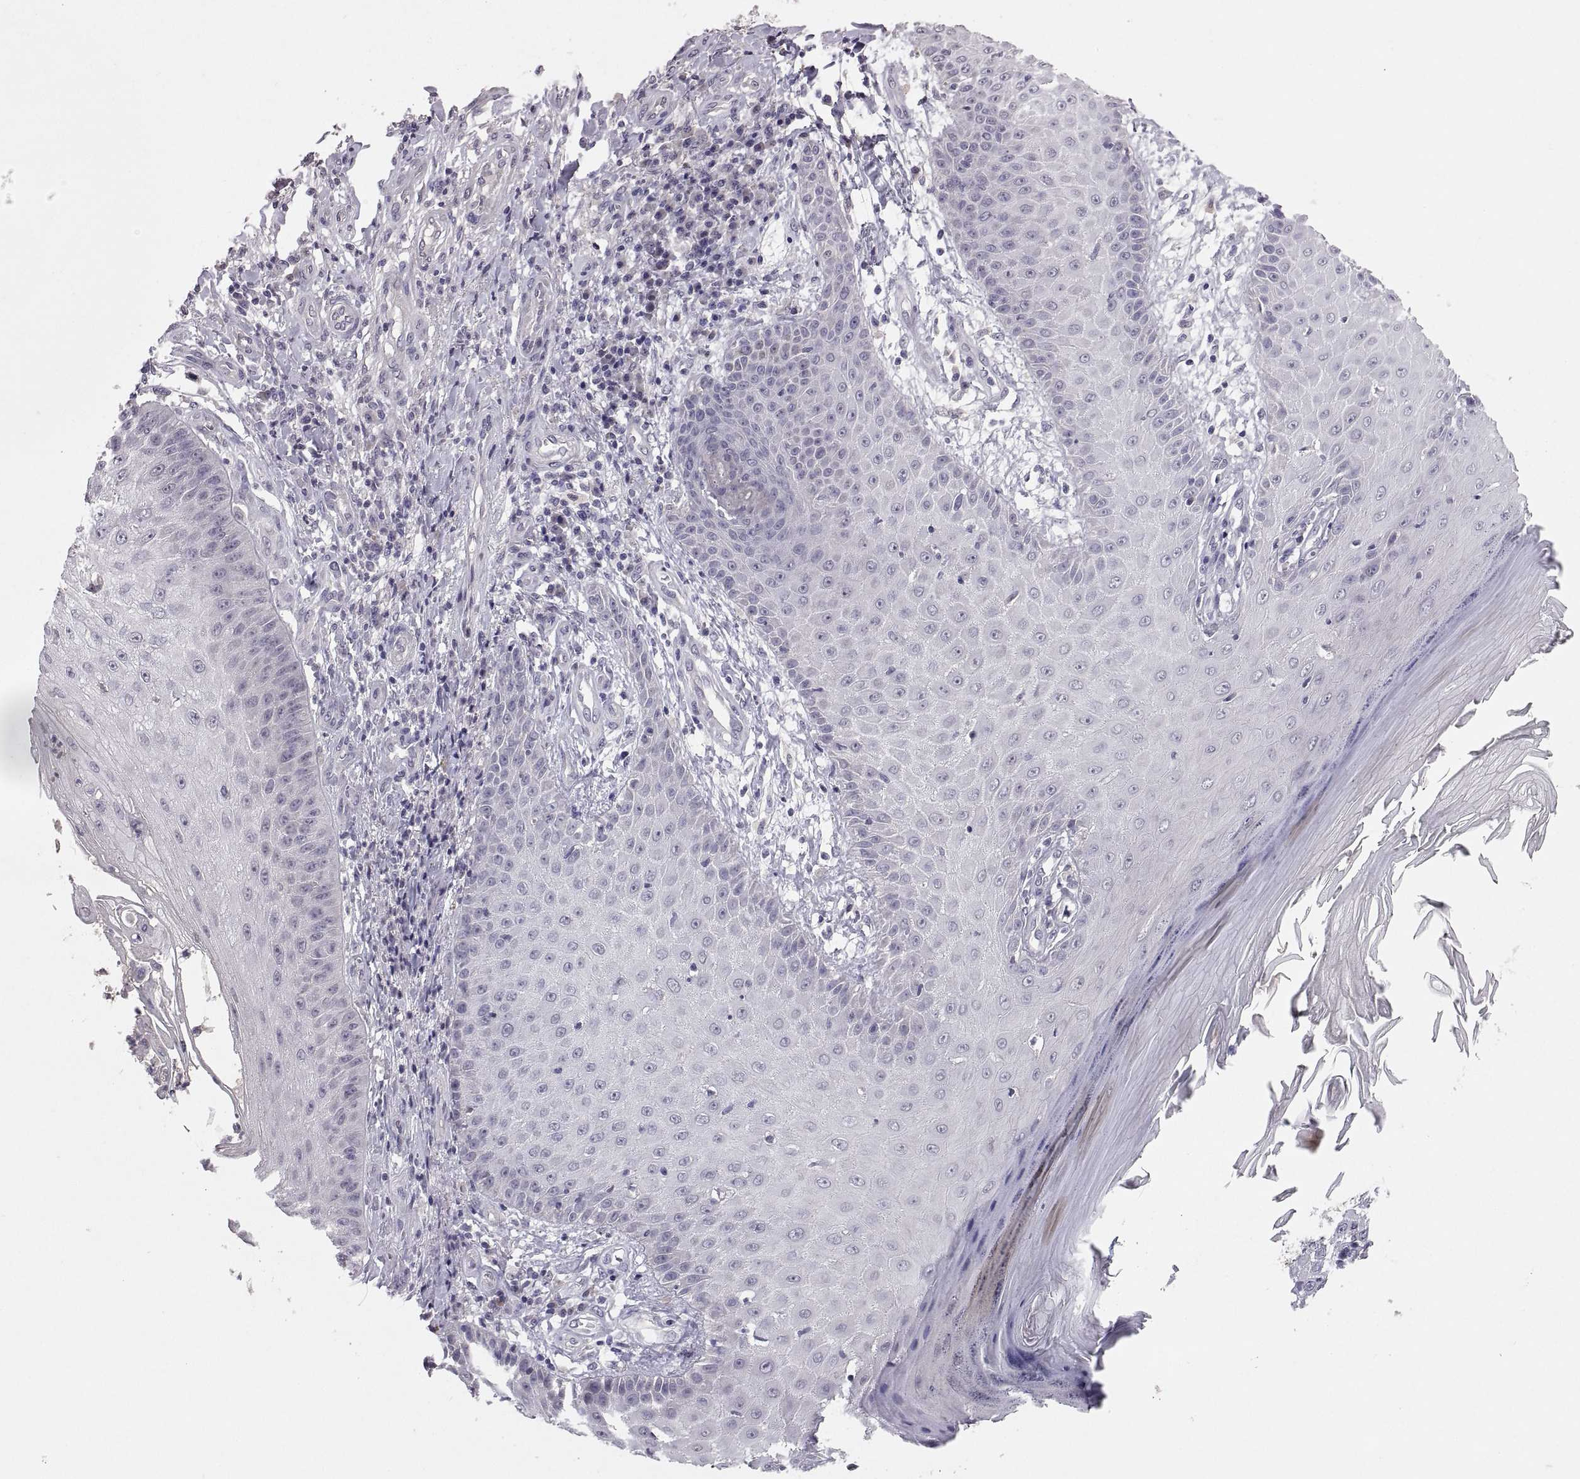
{"staining": {"intensity": "negative", "quantity": "none", "location": "none"}, "tissue": "skin cancer", "cell_type": "Tumor cells", "image_type": "cancer", "snomed": [{"axis": "morphology", "description": "Squamous cell carcinoma, NOS"}, {"axis": "topography", "description": "Skin"}], "caption": "Protein analysis of skin cancer (squamous cell carcinoma) displays no significant staining in tumor cells.", "gene": "PAX2", "patient": {"sex": "male", "age": 70}}